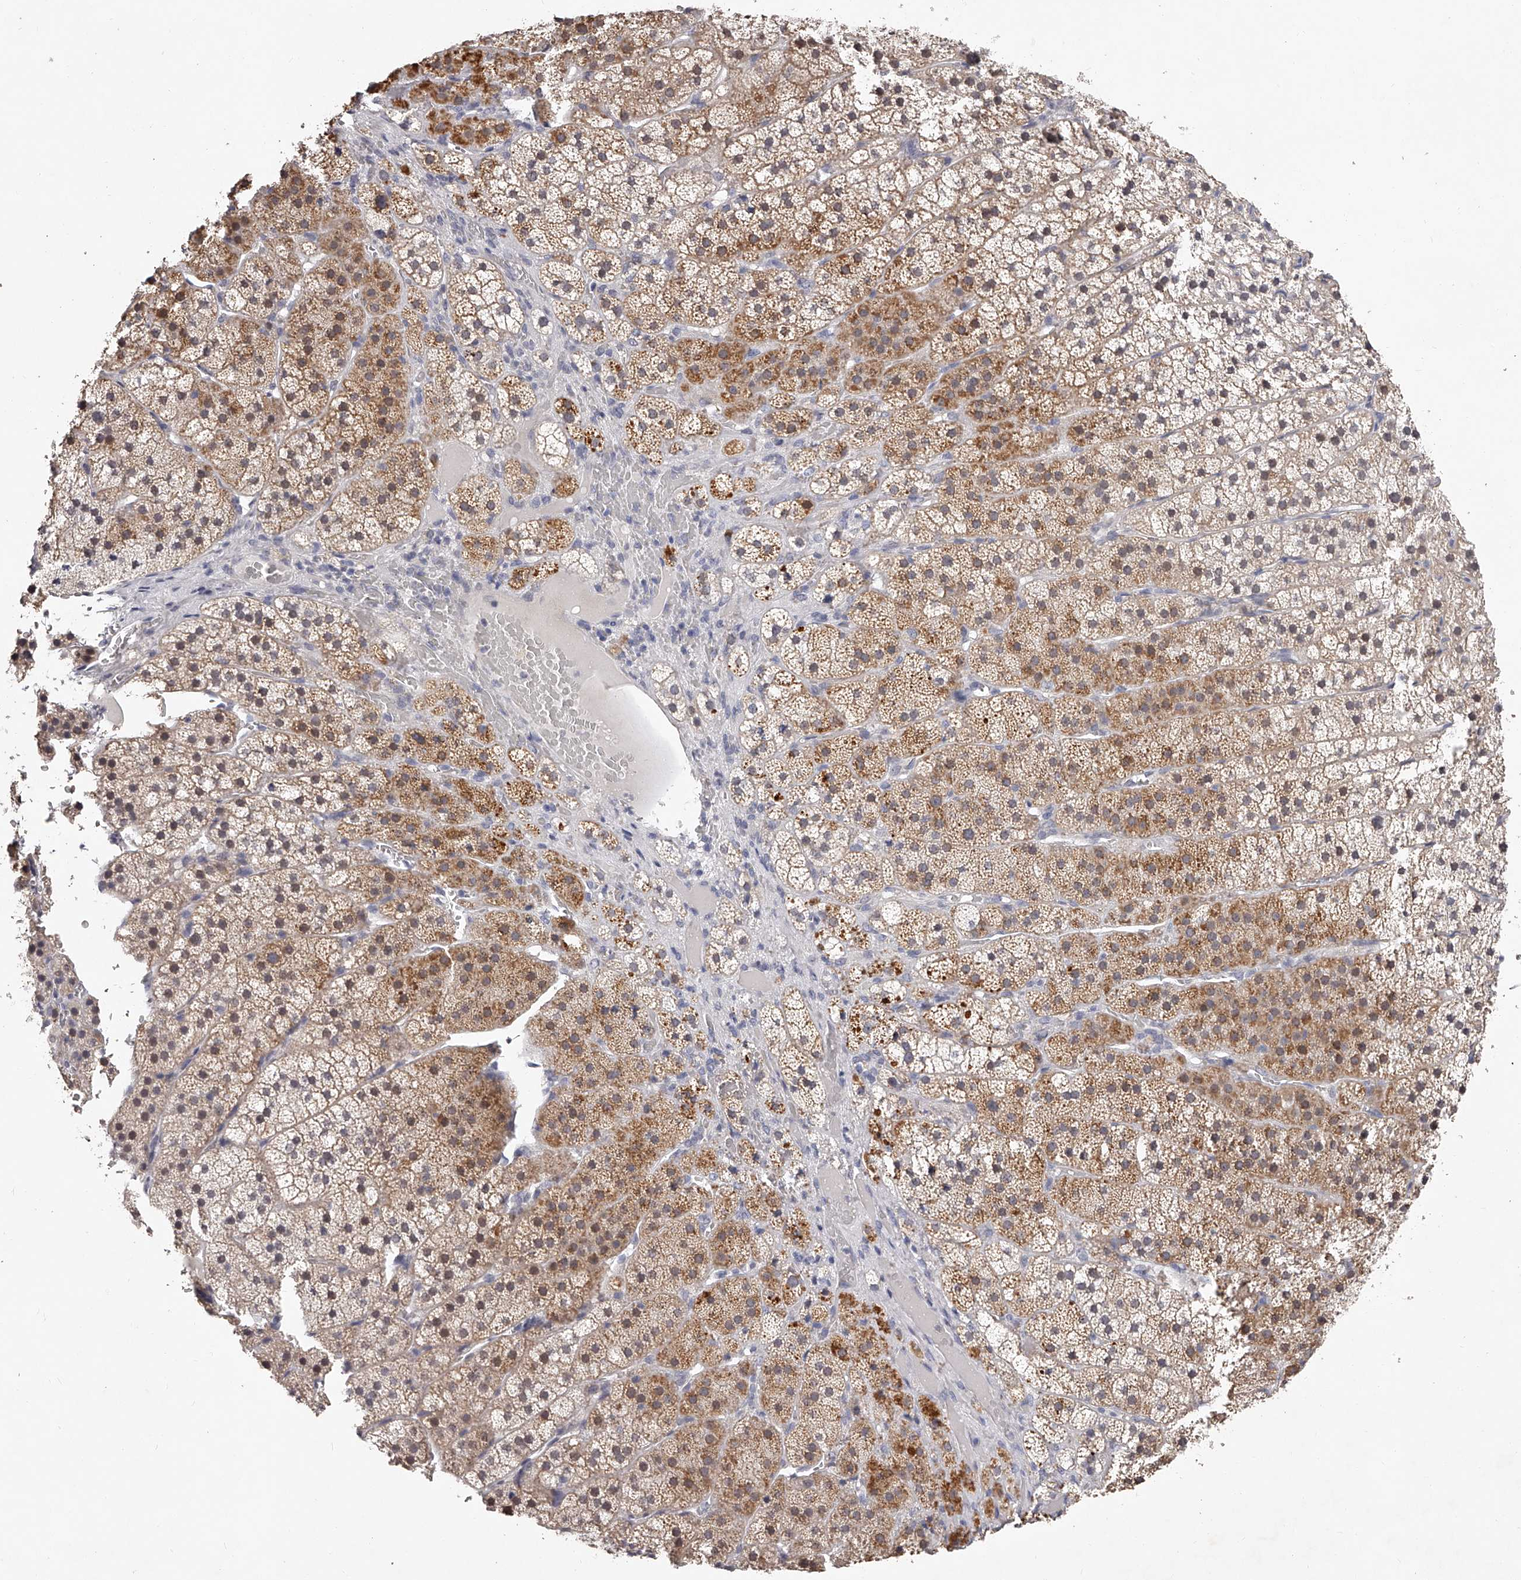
{"staining": {"intensity": "moderate", "quantity": "25%-75%", "location": "cytoplasmic/membranous"}, "tissue": "adrenal gland", "cell_type": "Glandular cells", "image_type": "normal", "snomed": [{"axis": "morphology", "description": "Normal tissue, NOS"}, {"axis": "topography", "description": "Adrenal gland"}], "caption": "A micrograph of adrenal gland stained for a protein exhibits moderate cytoplasmic/membranous brown staining in glandular cells.", "gene": "NT5DC1", "patient": {"sex": "female", "age": 44}}